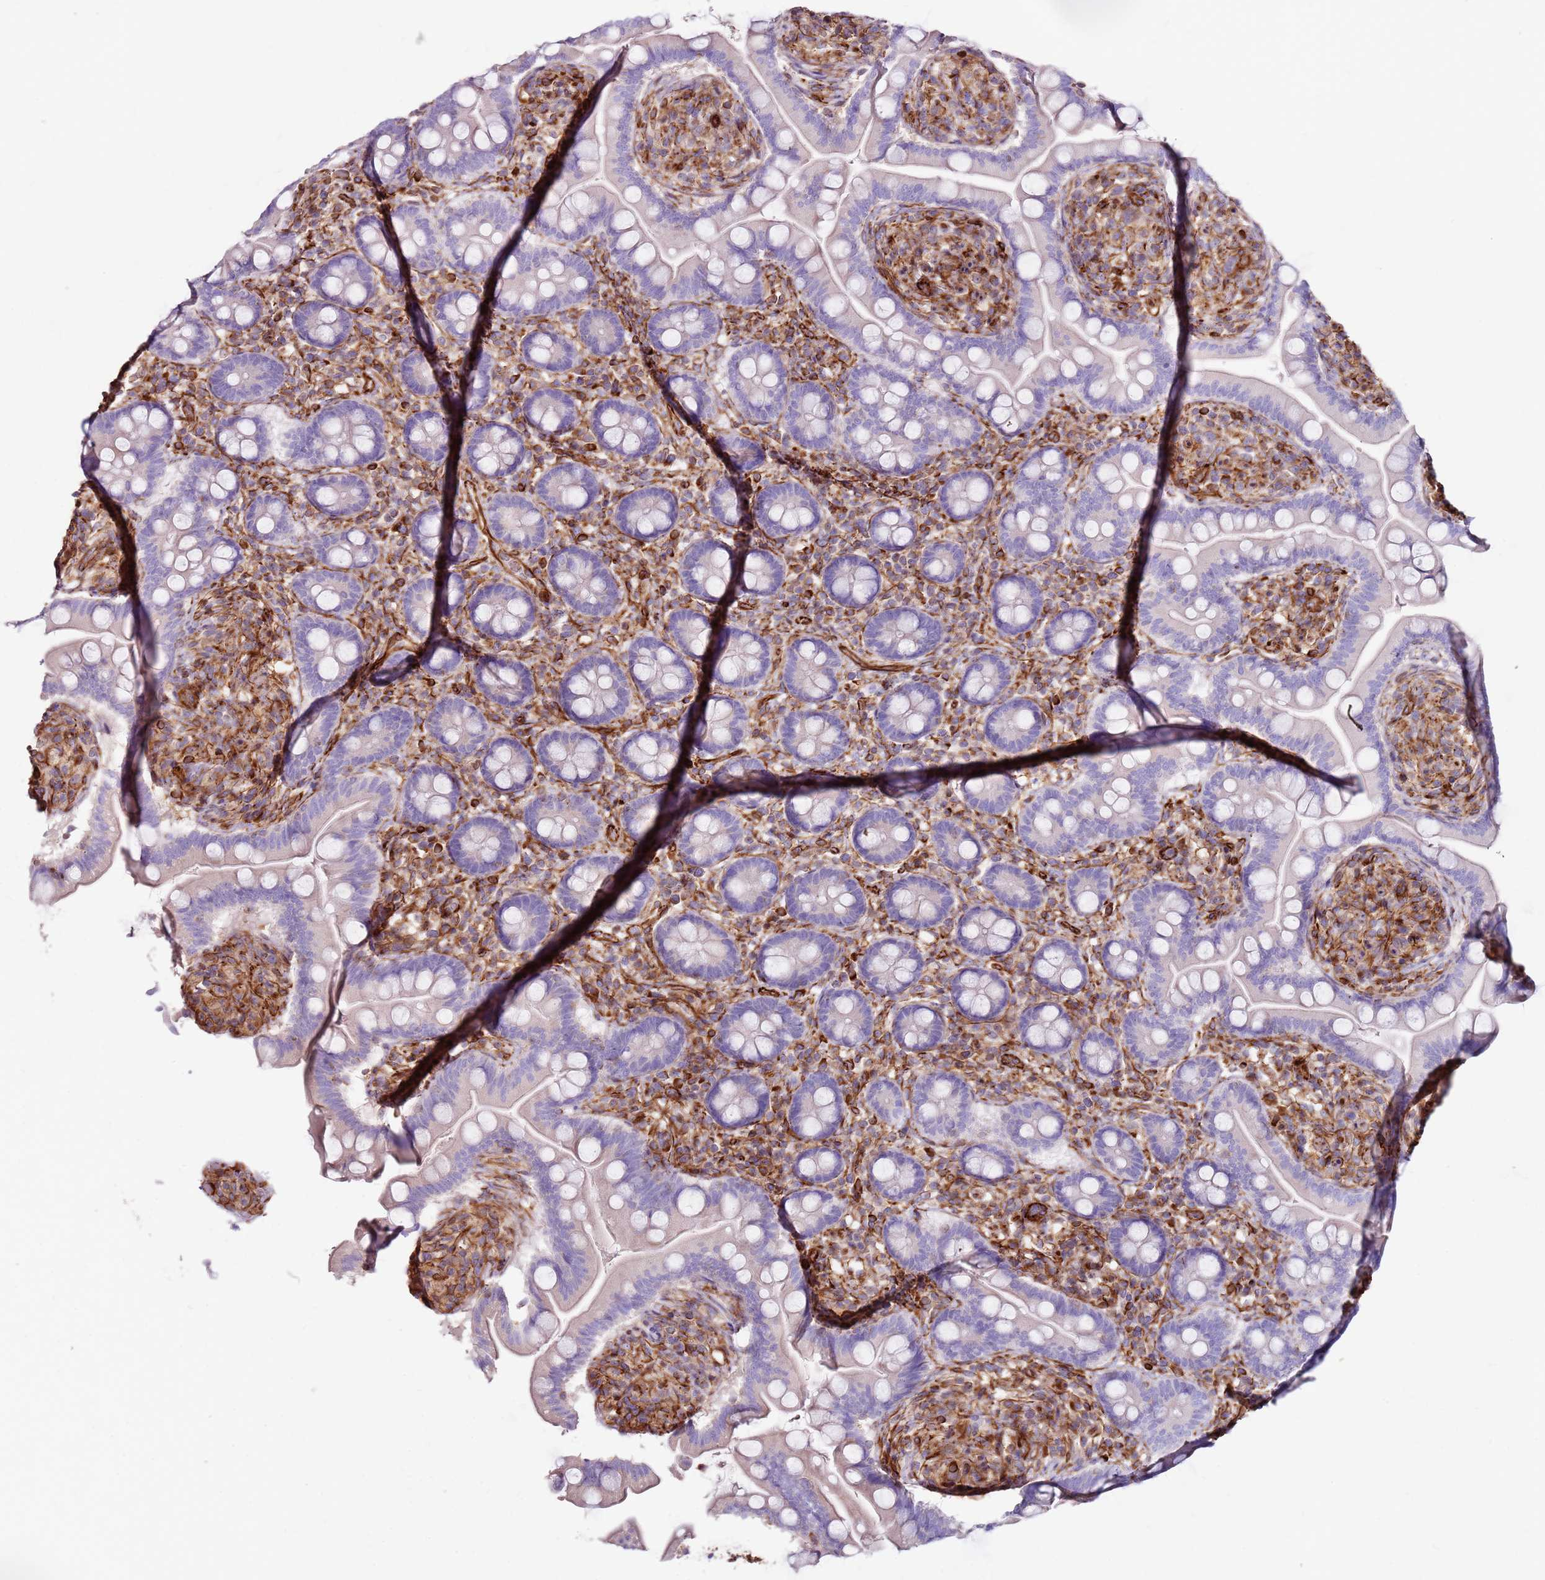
{"staining": {"intensity": "negative", "quantity": "none", "location": "none"}, "tissue": "small intestine", "cell_type": "Glandular cells", "image_type": "normal", "snomed": [{"axis": "morphology", "description": "Normal tissue, NOS"}, {"axis": "topography", "description": "Small intestine"}], "caption": "The immunohistochemistry (IHC) histopathology image has no significant staining in glandular cells of small intestine. (Immunohistochemistry (ihc), brightfield microscopy, high magnification).", "gene": "MRGPRE", "patient": {"sex": "female", "age": 64}}